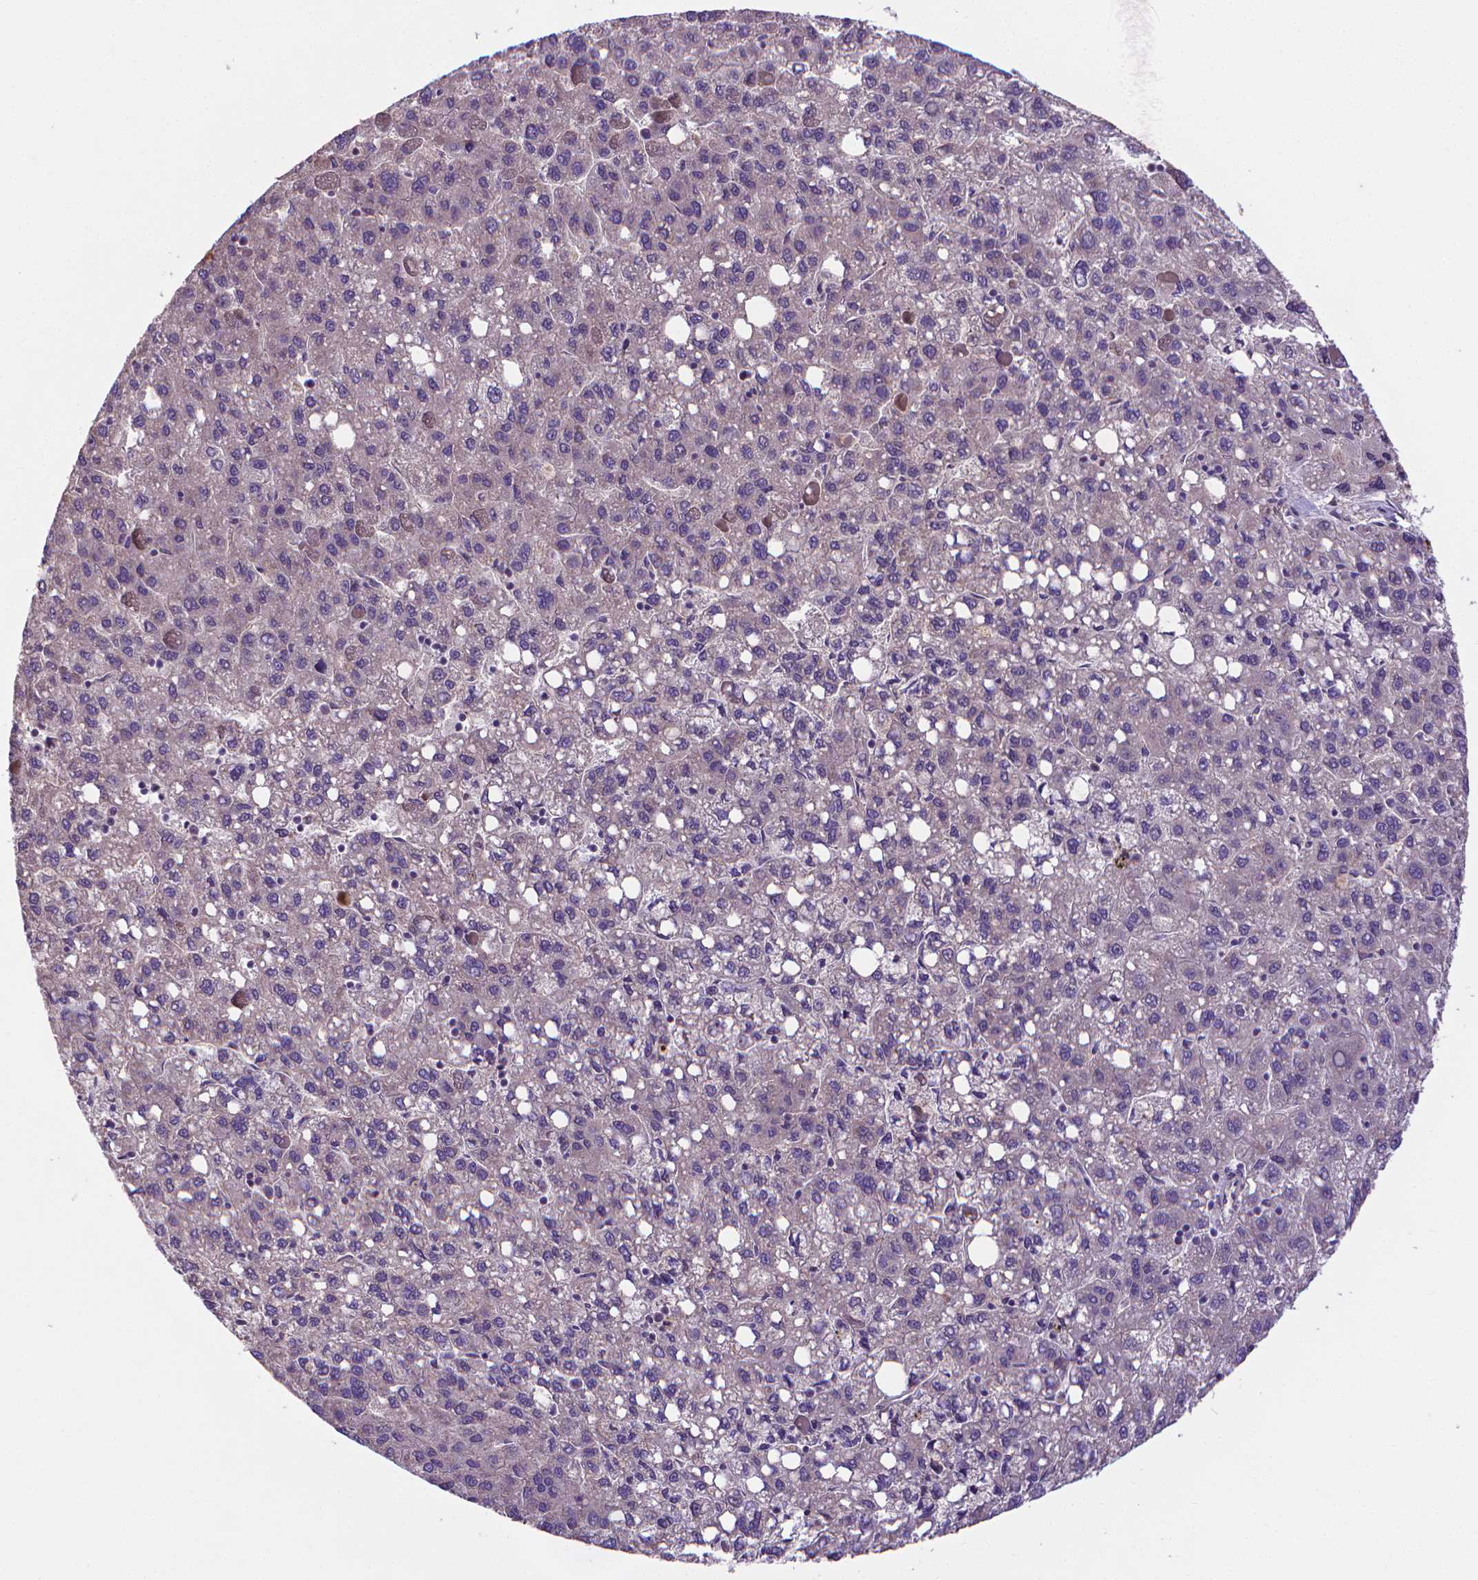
{"staining": {"intensity": "negative", "quantity": "none", "location": "none"}, "tissue": "liver cancer", "cell_type": "Tumor cells", "image_type": "cancer", "snomed": [{"axis": "morphology", "description": "Carcinoma, Hepatocellular, NOS"}, {"axis": "topography", "description": "Liver"}], "caption": "IHC photomicrograph of human liver cancer stained for a protein (brown), which displays no staining in tumor cells. The staining is performed using DAB (3,3'-diaminobenzidine) brown chromogen with nuclei counter-stained in using hematoxylin.", "gene": "GPR63", "patient": {"sex": "female", "age": 82}}